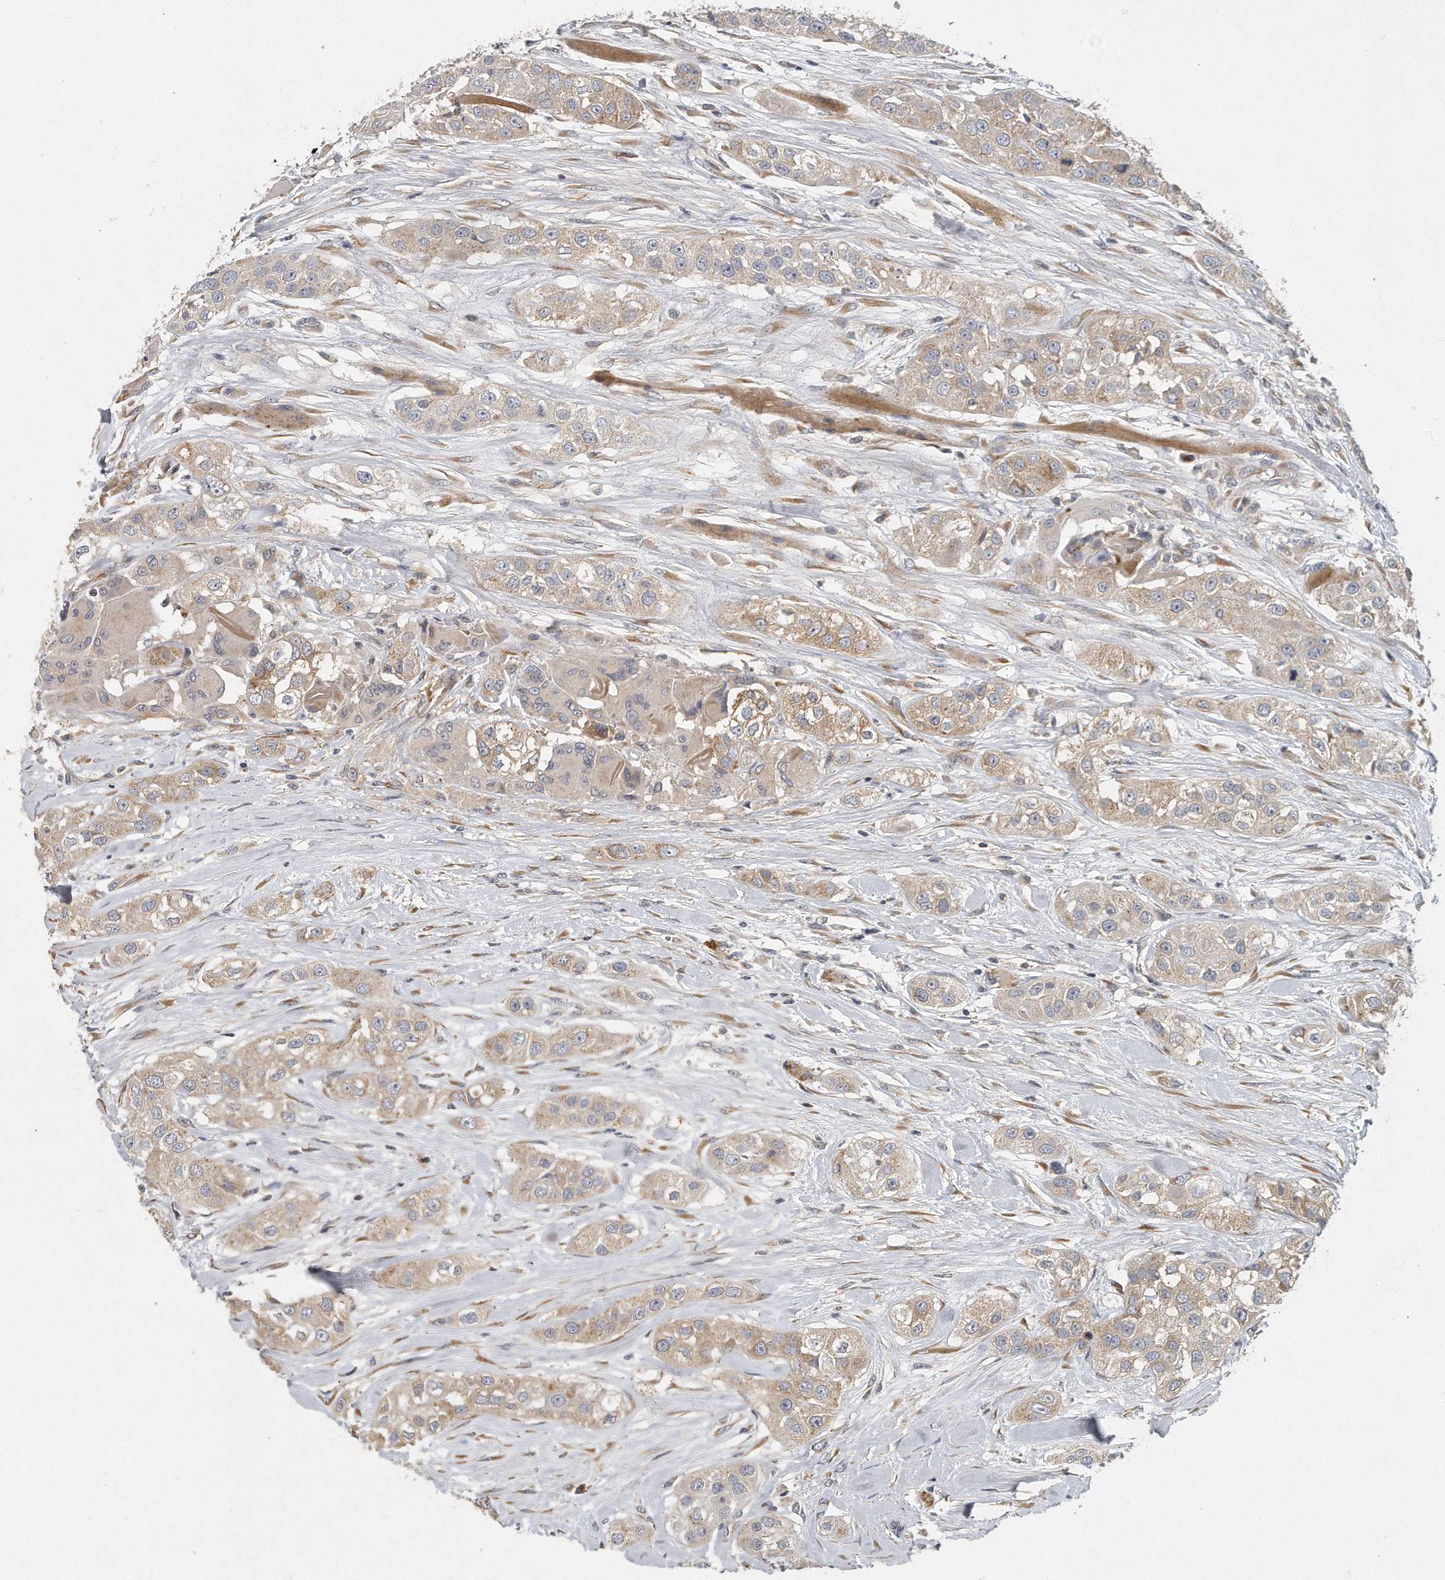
{"staining": {"intensity": "weak", "quantity": ">75%", "location": "cytoplasmic/membranous"}, "tissue": "head and neck cancer", "cell_type": "Tumor cells", "image_type": "cancer", "snomed": [{"axis": "morphology", "description": "Normal tissue, NOS"}, {"axis": "morphology", "description": "Squamous cell carcinoma, NOS"}, {"axis": "topography", "description": "Skeletal muscle"}, {"axis": "topography", "description": "Head-Neck"}], "caption": "A low amount of weak cytoplasmic/membranous expression is present in approximately >75% of tumor cells in head and neck cancer (squamous cell carcinoma) tissue.", "gene": "TRAPPC14", "patient": {"sex": "male", "age": 51}}